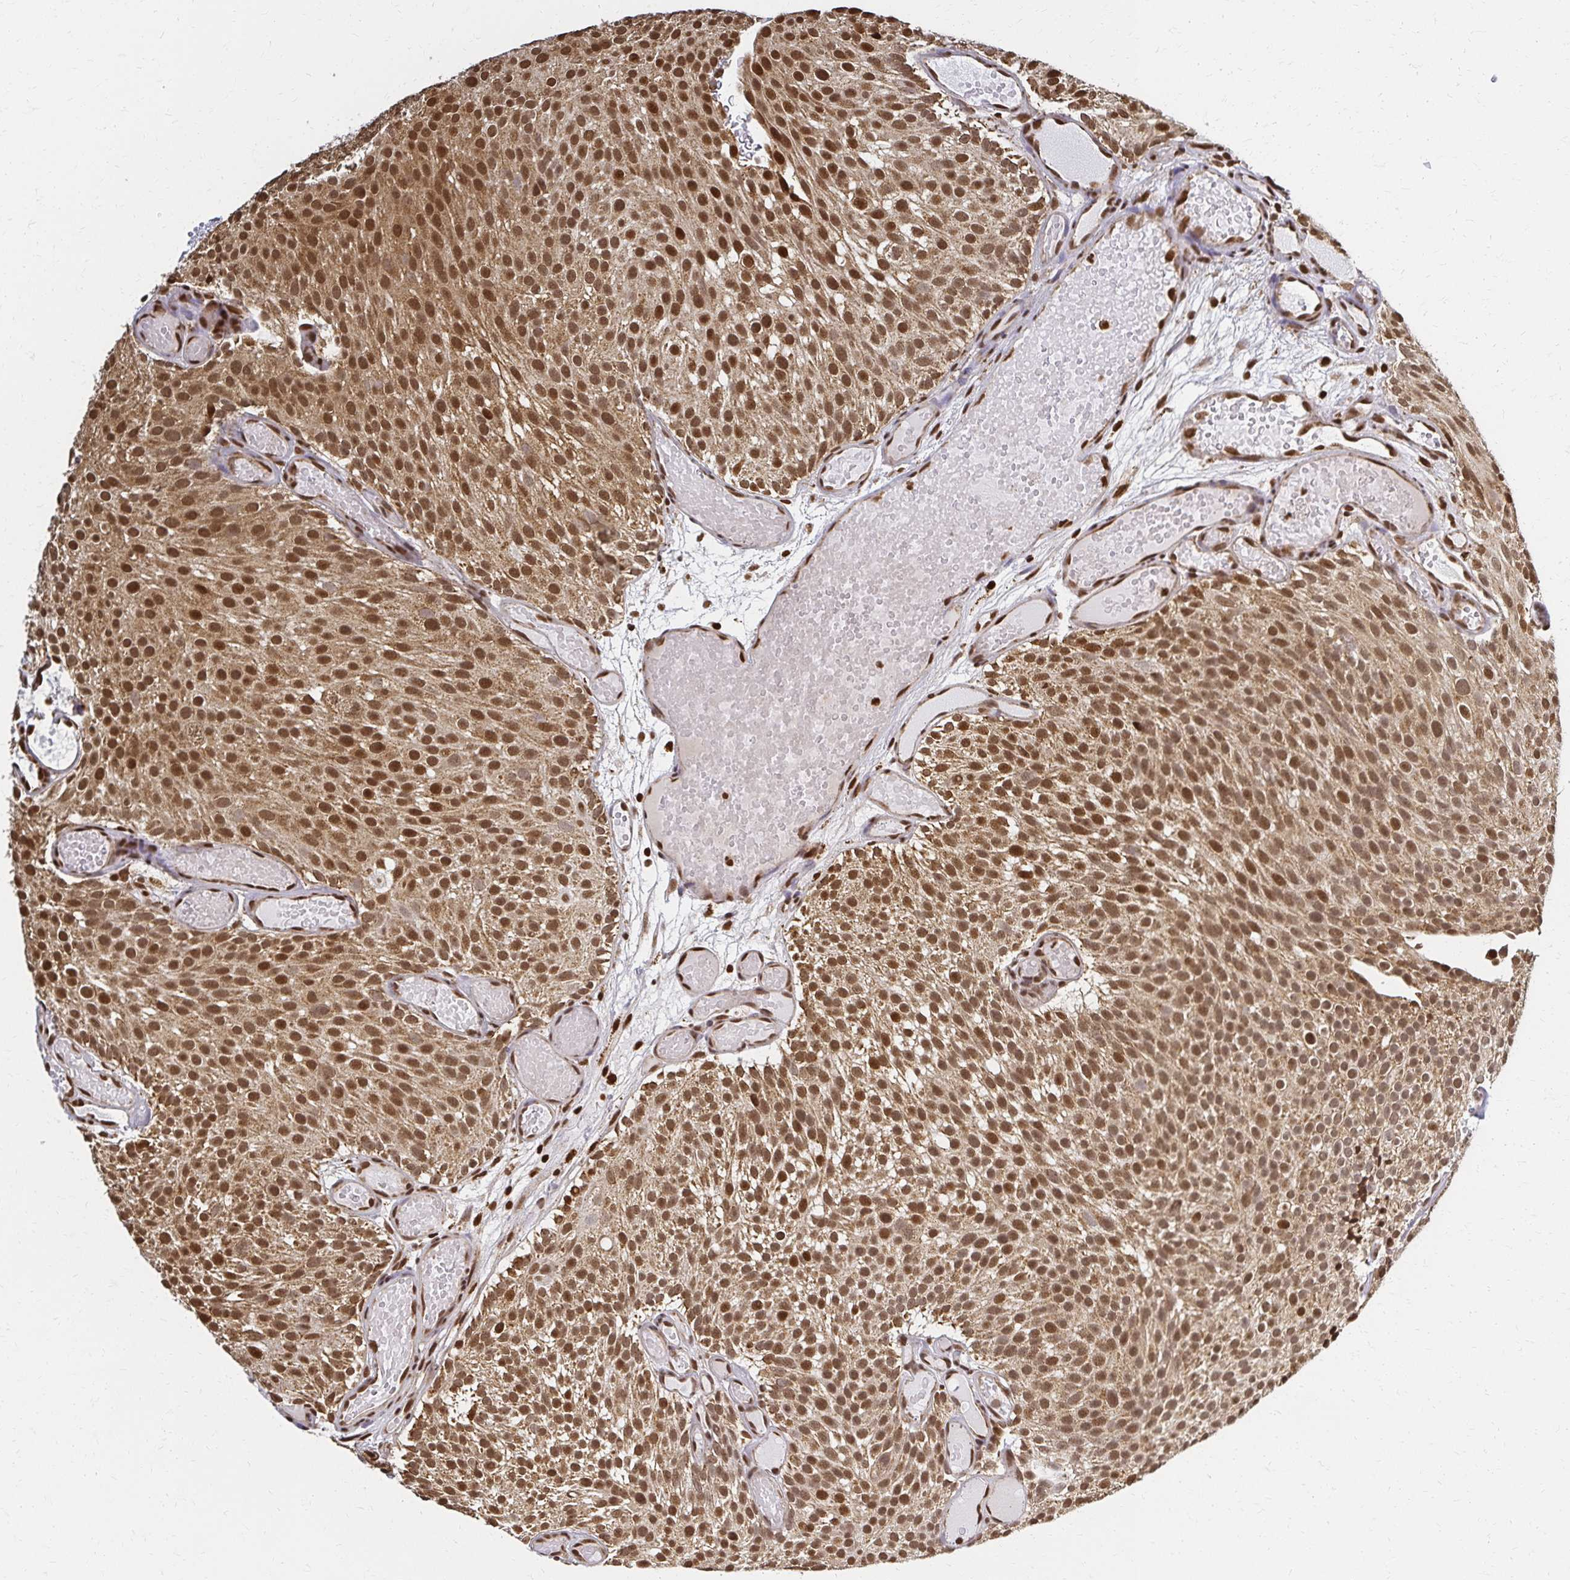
{"staining": {"intensity": "moderate", "quantity": ">75%", "location": "cytoplasmic/membranous,nuclear"}, "tissue": "urothelial cancer", "cell_type": "Tumor cells", "image_type": "cancer", "snomed": [{"axis": "morphology", "description": "Urothelial carcinoma, Low grade"}, {"axis": "topography", "description": "Urinary bladder"}], "caption": "Protein expression analysis of human low-grade urothelial carcinoma reveals moderate cytoplasmic/membranous and nuclear staining in approximately >75% of tumor cells. The staining was performed using DAB to visualize the protein expression in brown, while the nuclei were stained in blue with hematoxylin (Magnification: 20x).", "gene": "HOXA9", "patient": {"sex": "male", "age": 78}}